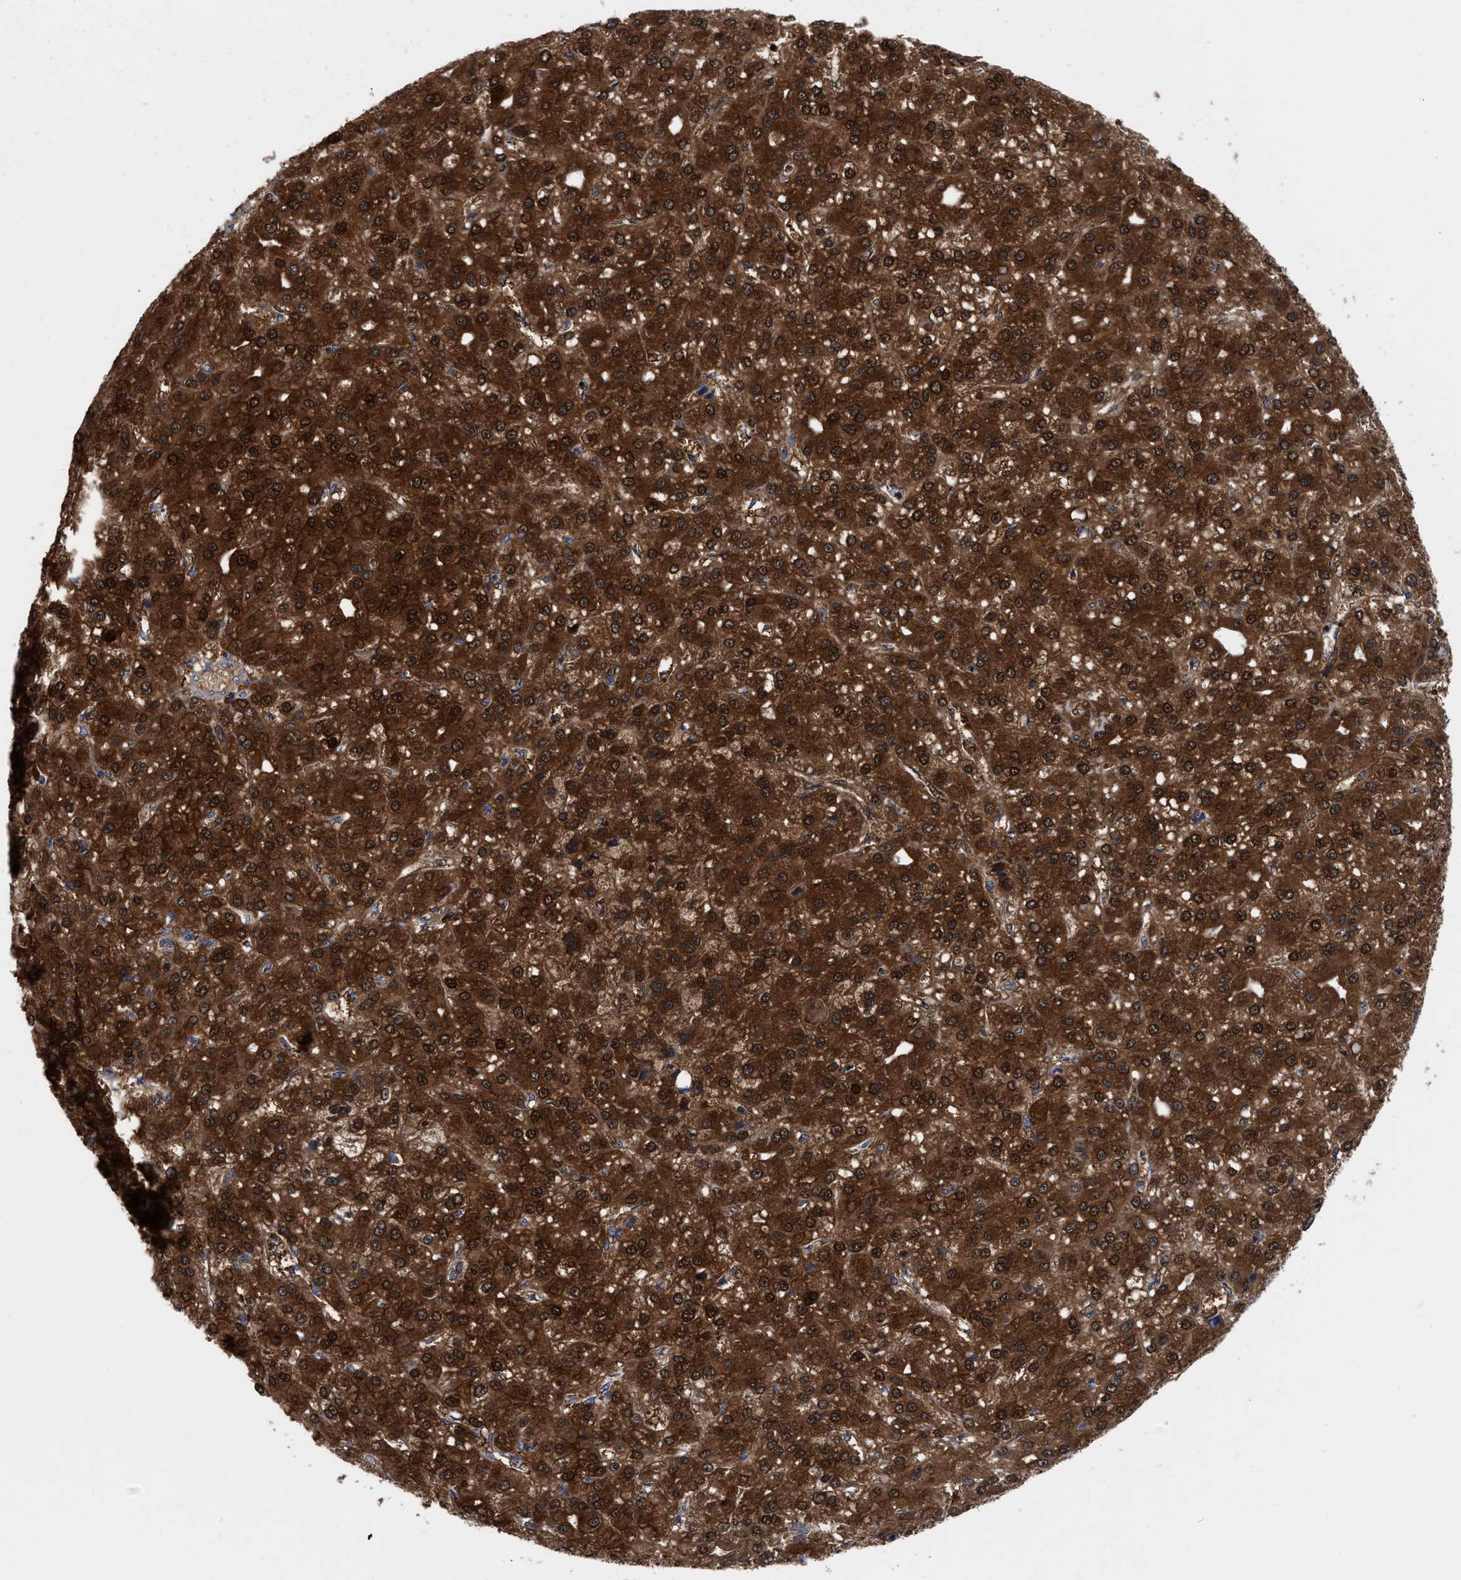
{"staining": {"intensity": "strong", "quantity": ">75%", "location": "cytoplasmic/membranous,nuclear"}, "tissue": "liver cancer", "cell_type": "Tumor cells", "image_type": "cancer", "snomed": [{"axis": "morphology", "description": "Carcinoma, Hepatocellular, NOS"}, {"axis": "topography", "description": "Liver"}], "caption": "Liver cancer (hepatocellular carcinoma) was stained to show a protein in brown. There is high levels of strong cytoplasmic/membranous and nuclear positivity in about >75% of tumor cells.", "gene": "RBKS", "patient": {"sex": "male", "age": 67}}